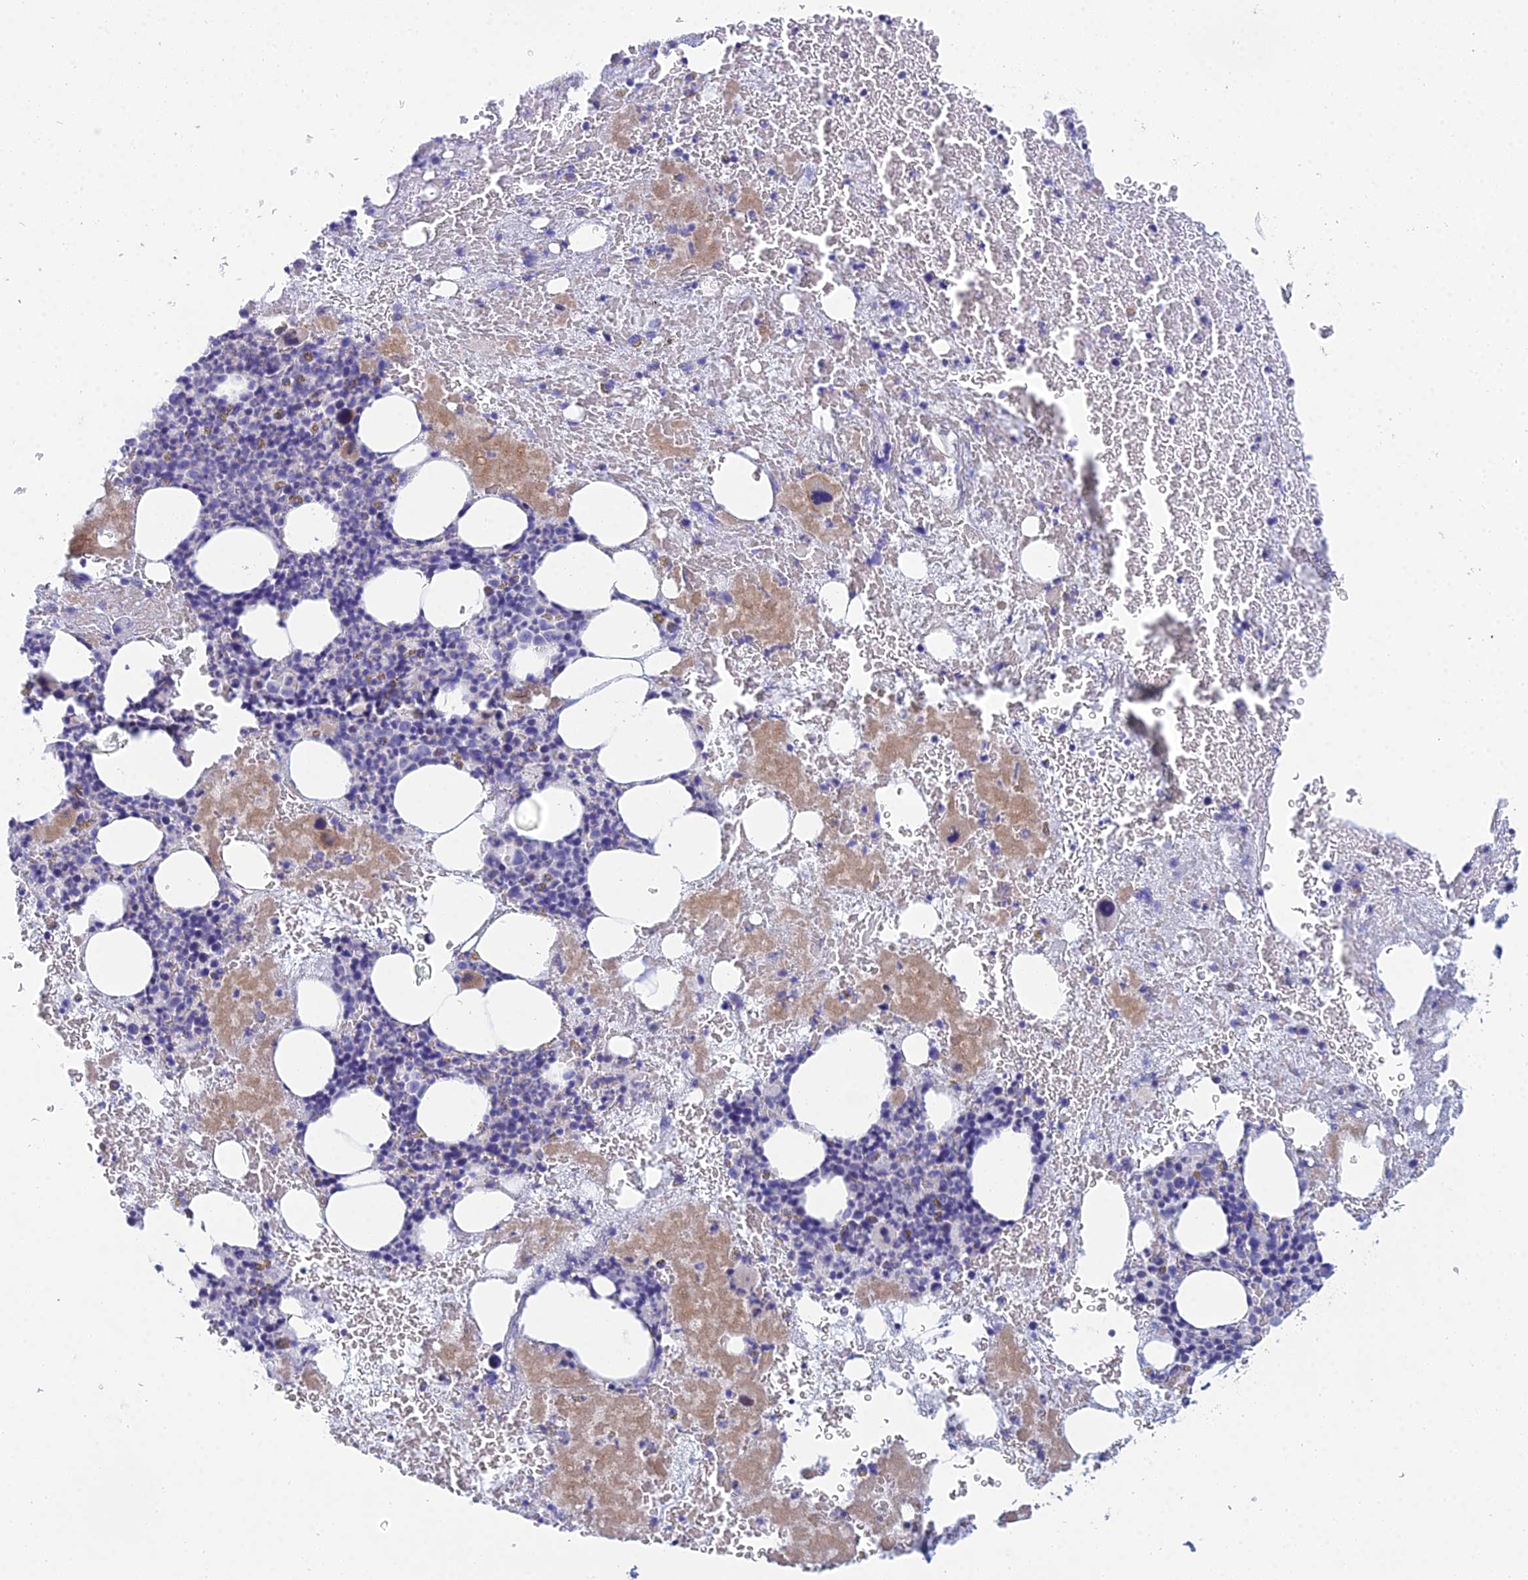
{"staining": {"intensity": "negative", "quantity": "none", "location": "none"}, "tissue": "bone marrow", "cell_type": "Hematopoietic cells", "image_type": "normal", "snomed": [{"axis": "morphology", "description": "Normal tissue, NOS"}, {"axis": "topography", "description": "Bone marrow"}], "caption": "Immunohistochemical staining of normal bone marrow exhibits no significant positivity in hematopoietic cells.", "gene": "PRR13", "patient": {"sex": "male", "age": 53}}